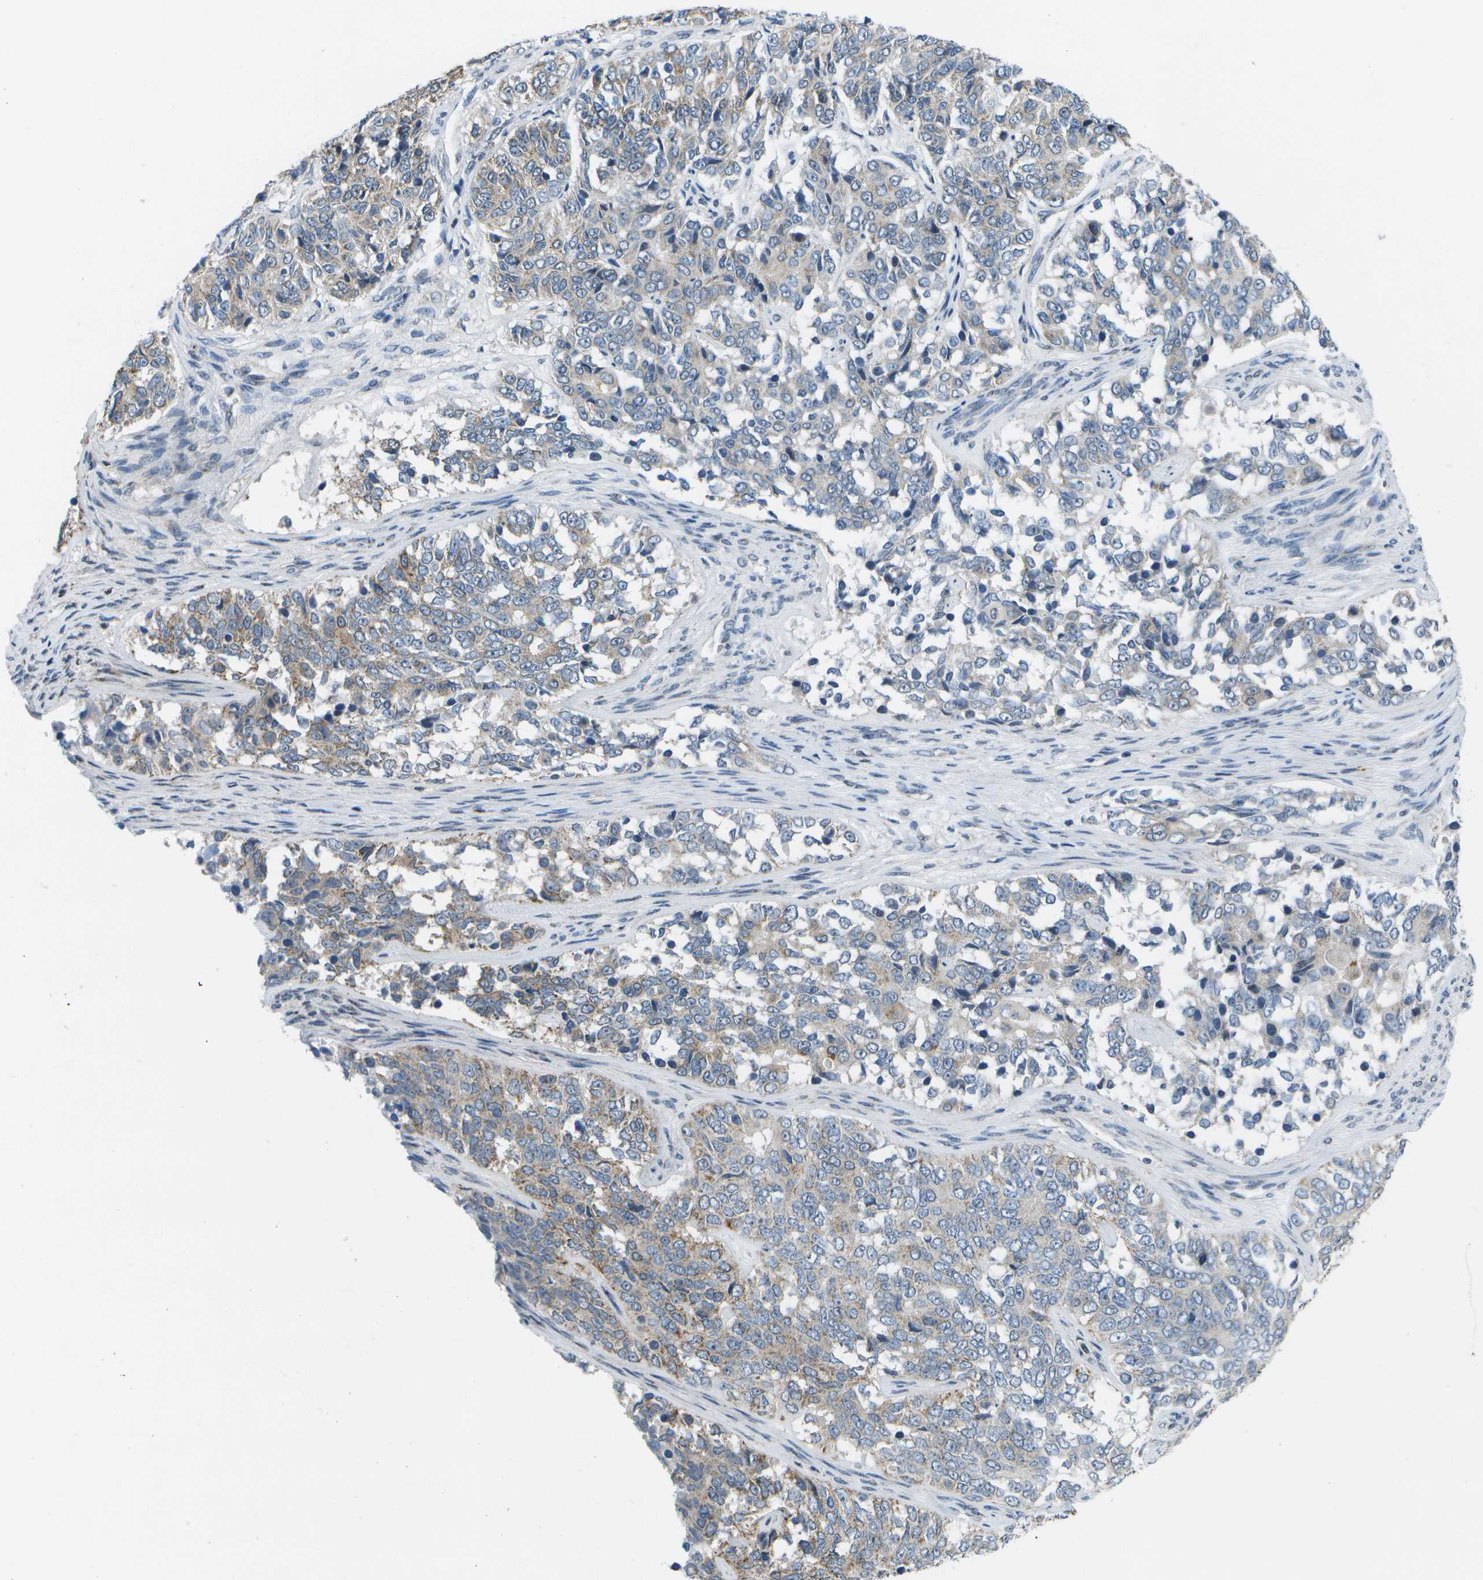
{"staining": {"intensity": "weak", "quantity": "25%-75%", "location": "cytoplasmic/membranous"}, "tissue": "ovarian cancer", "cell_type": "Tumor cells", "image_type": "cancer", "snomed": [{"axis": "morphology", "description": "Carcinoma, endometroid"}, {"axis": "topography", "description": "Ovary"}], "caption": "A histopathology image of human ovarian cancer (endometroid carcinoma) stained for a protein displays weak cytoplasmic/membranous brown staining in tumor cells.", "gene": "GALNT15", "patient": {"sex": "female", "age": 51}}